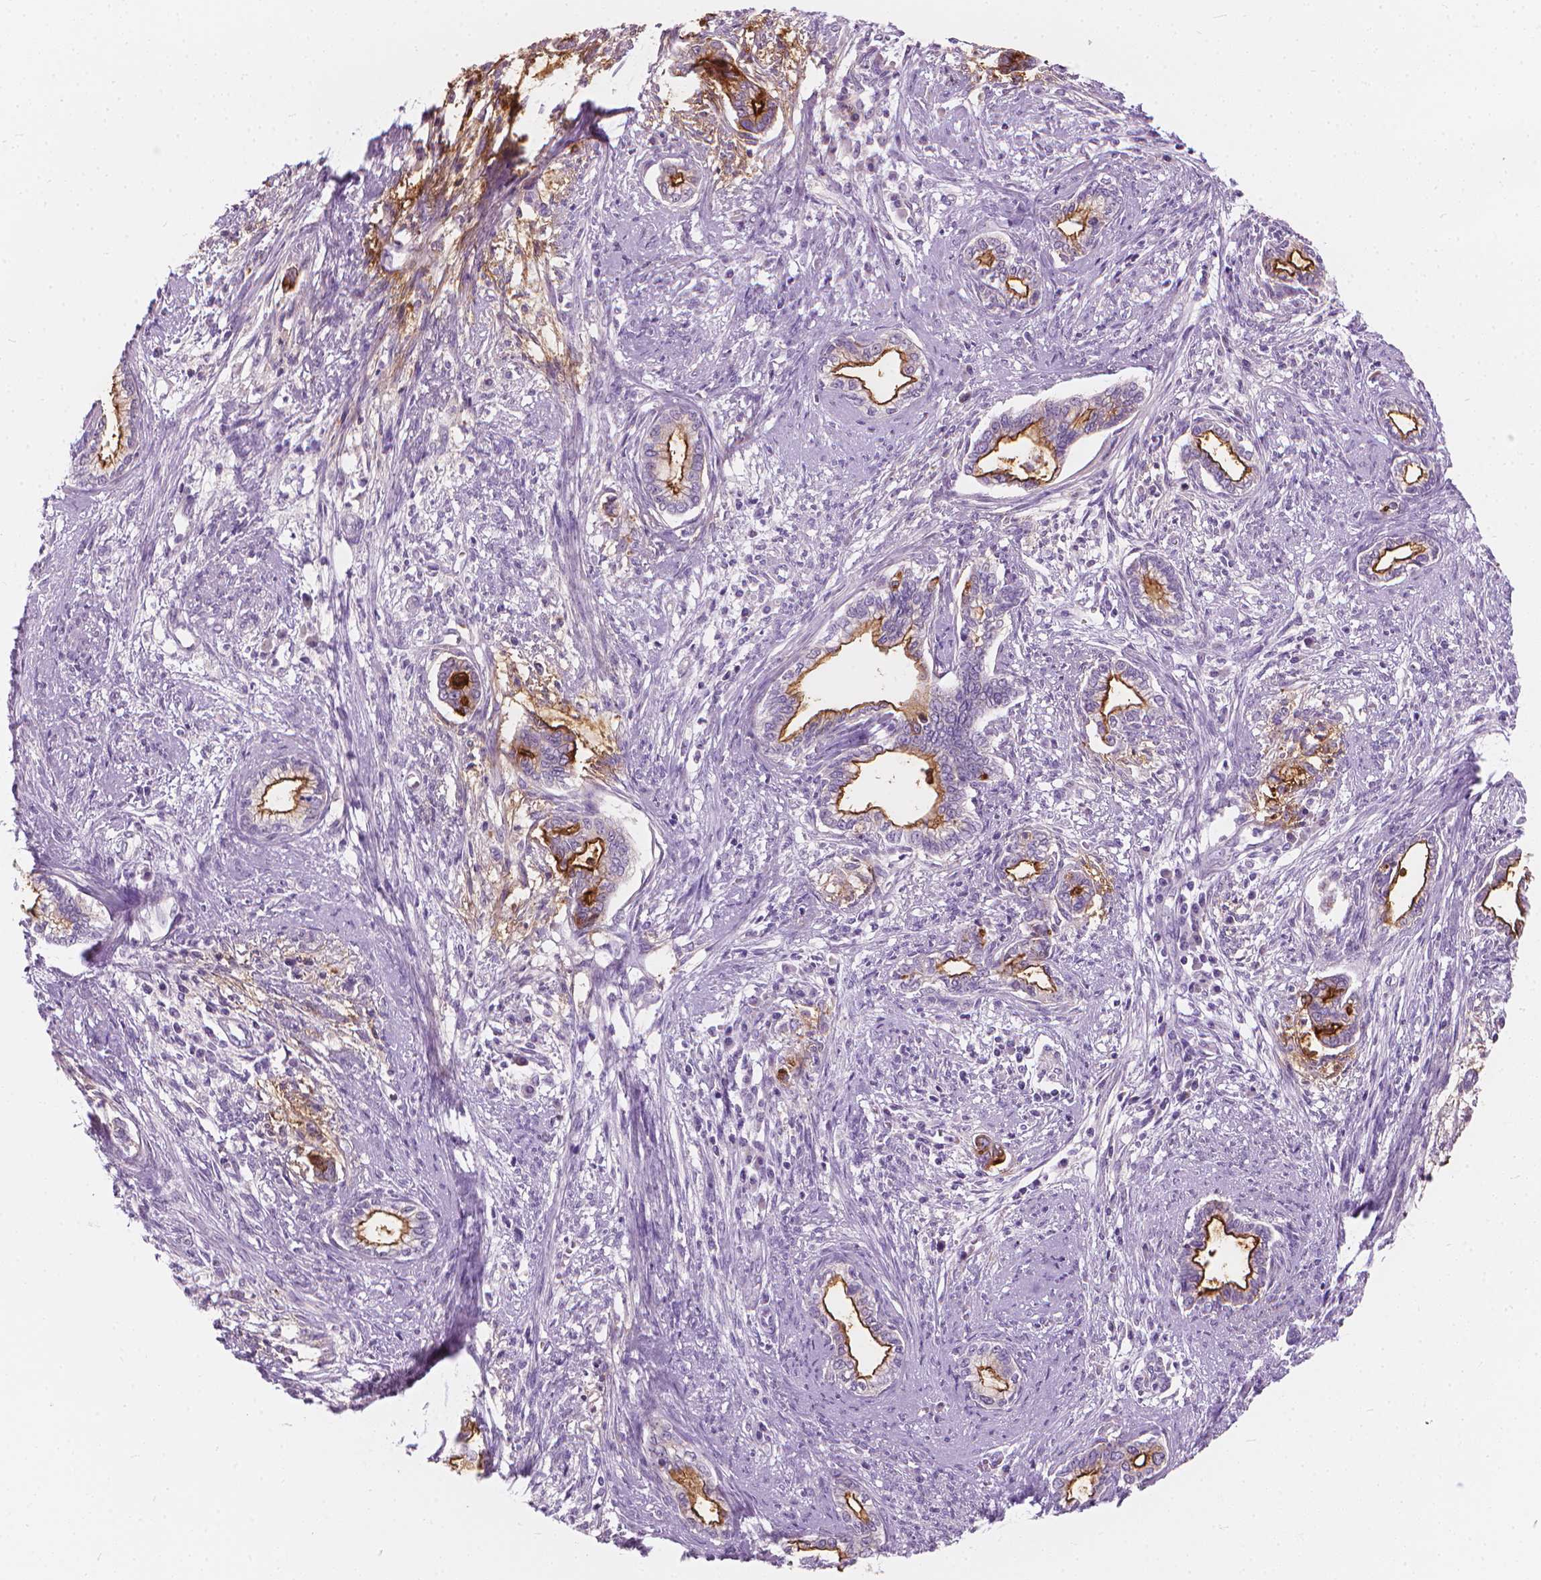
{"staining": {"intensity": "moderate", "quantity": "<25%", "location": "cytoplasmic/membranous"}, "tissue": "cervical cancer", "cell_type": "Tumor cells", "image_type": "cancer", "snomed": [{"axis": "morphology", "description": "Adenocarcinoma, NOS"}, {"axis": "topography", "description": "Cervix"}], "caption": "Cervical adenocarcinoma stained for a protein (brown) demonstrates moderate cytoplasmic/membranous positive positivity in about <25% of tumor cells.", "gene": "GPRC5A", "patient": {"sex": "female", "age": 62}}